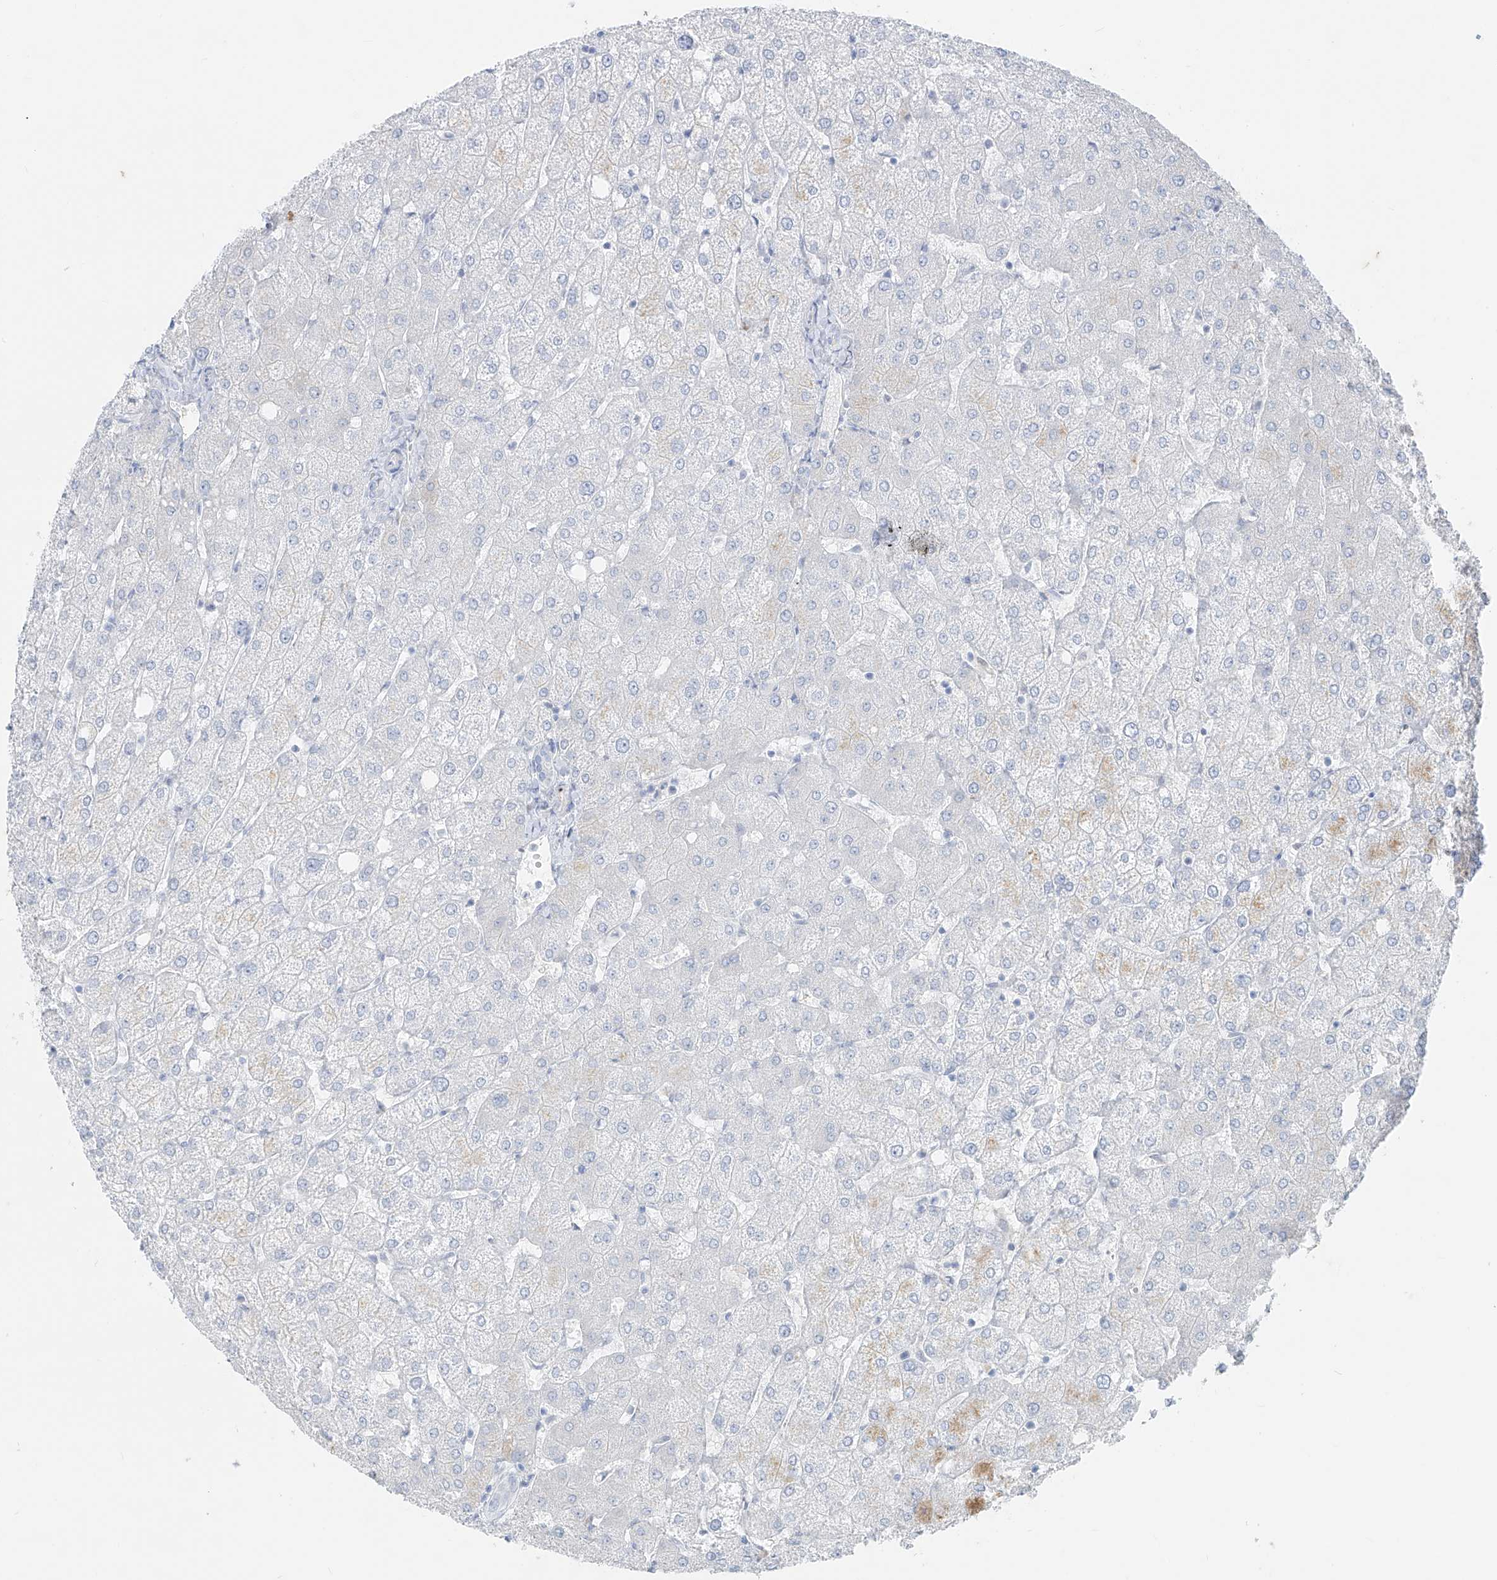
{"staining": {"intensity": "negative", "quantity": "none", "location": "none"}, "tissue": "liver", "cell_type": "Cholangiocytes", "image_type": "normal", "snomed": [{"axis": "morphology", "description": "Normal tissue, NOS"}, {"axis": "topography", "description": "Liver"}], "caption": "This is an immunohistochemistry (IHC) image of benign liver. There is no positivity in cholangiocytes.", "gene": "CX3CR1", "patient": {"sex": "female", "age": 54}}